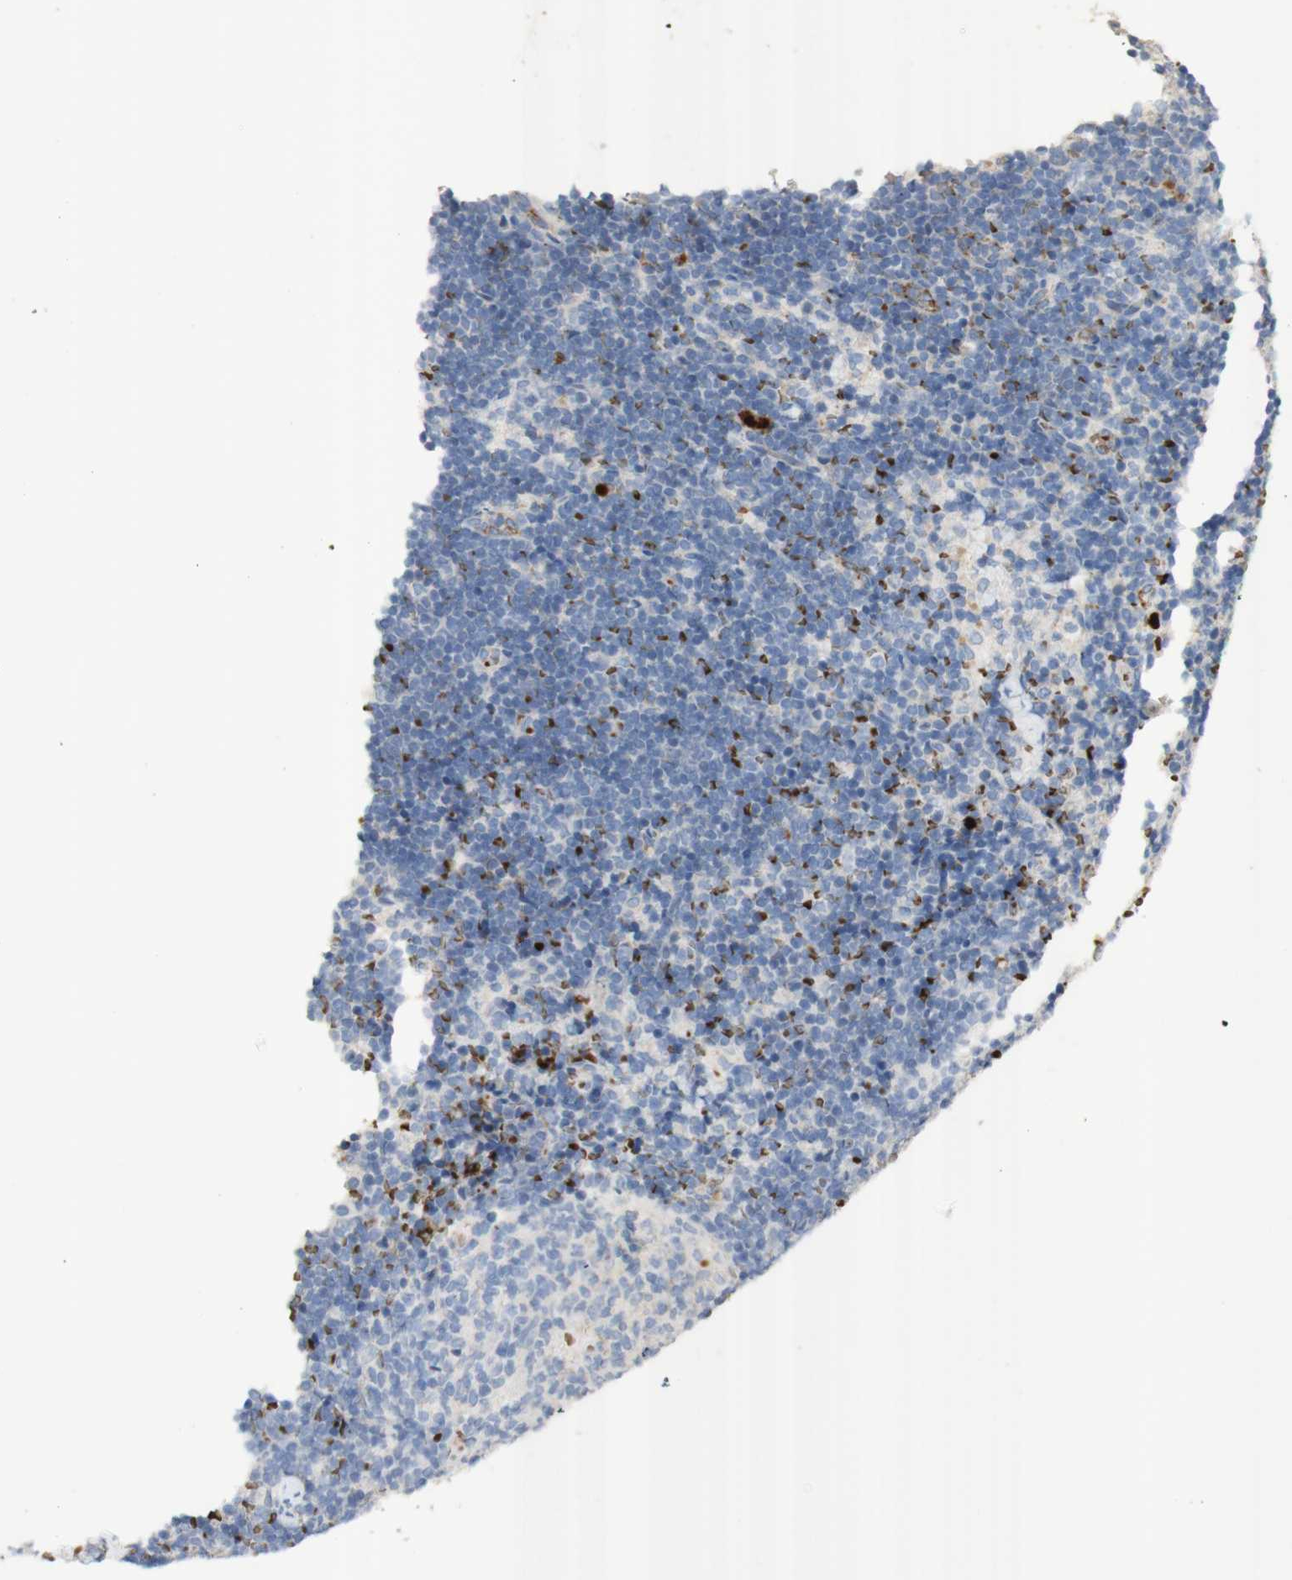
{"staining": {"intensity": "negative", "quantity": "none", "location": "none"}, "tissue": "lymph node", "cell_type": "Germinal center cells", "image_type": "normal", "snomed": [{"axis": "morphology", "description": "Normal tissue, NOS"}, {"axis": "topography", "description": "Lymph node"}], "caption": "Immunohistochemistry (IHC) image of normal lymph node: human lymph node stained with DAB demonstrates no significant protein staining in germinal center cells.", "gene": "GAN", "patient": {"sex": "female", "age": 14}}